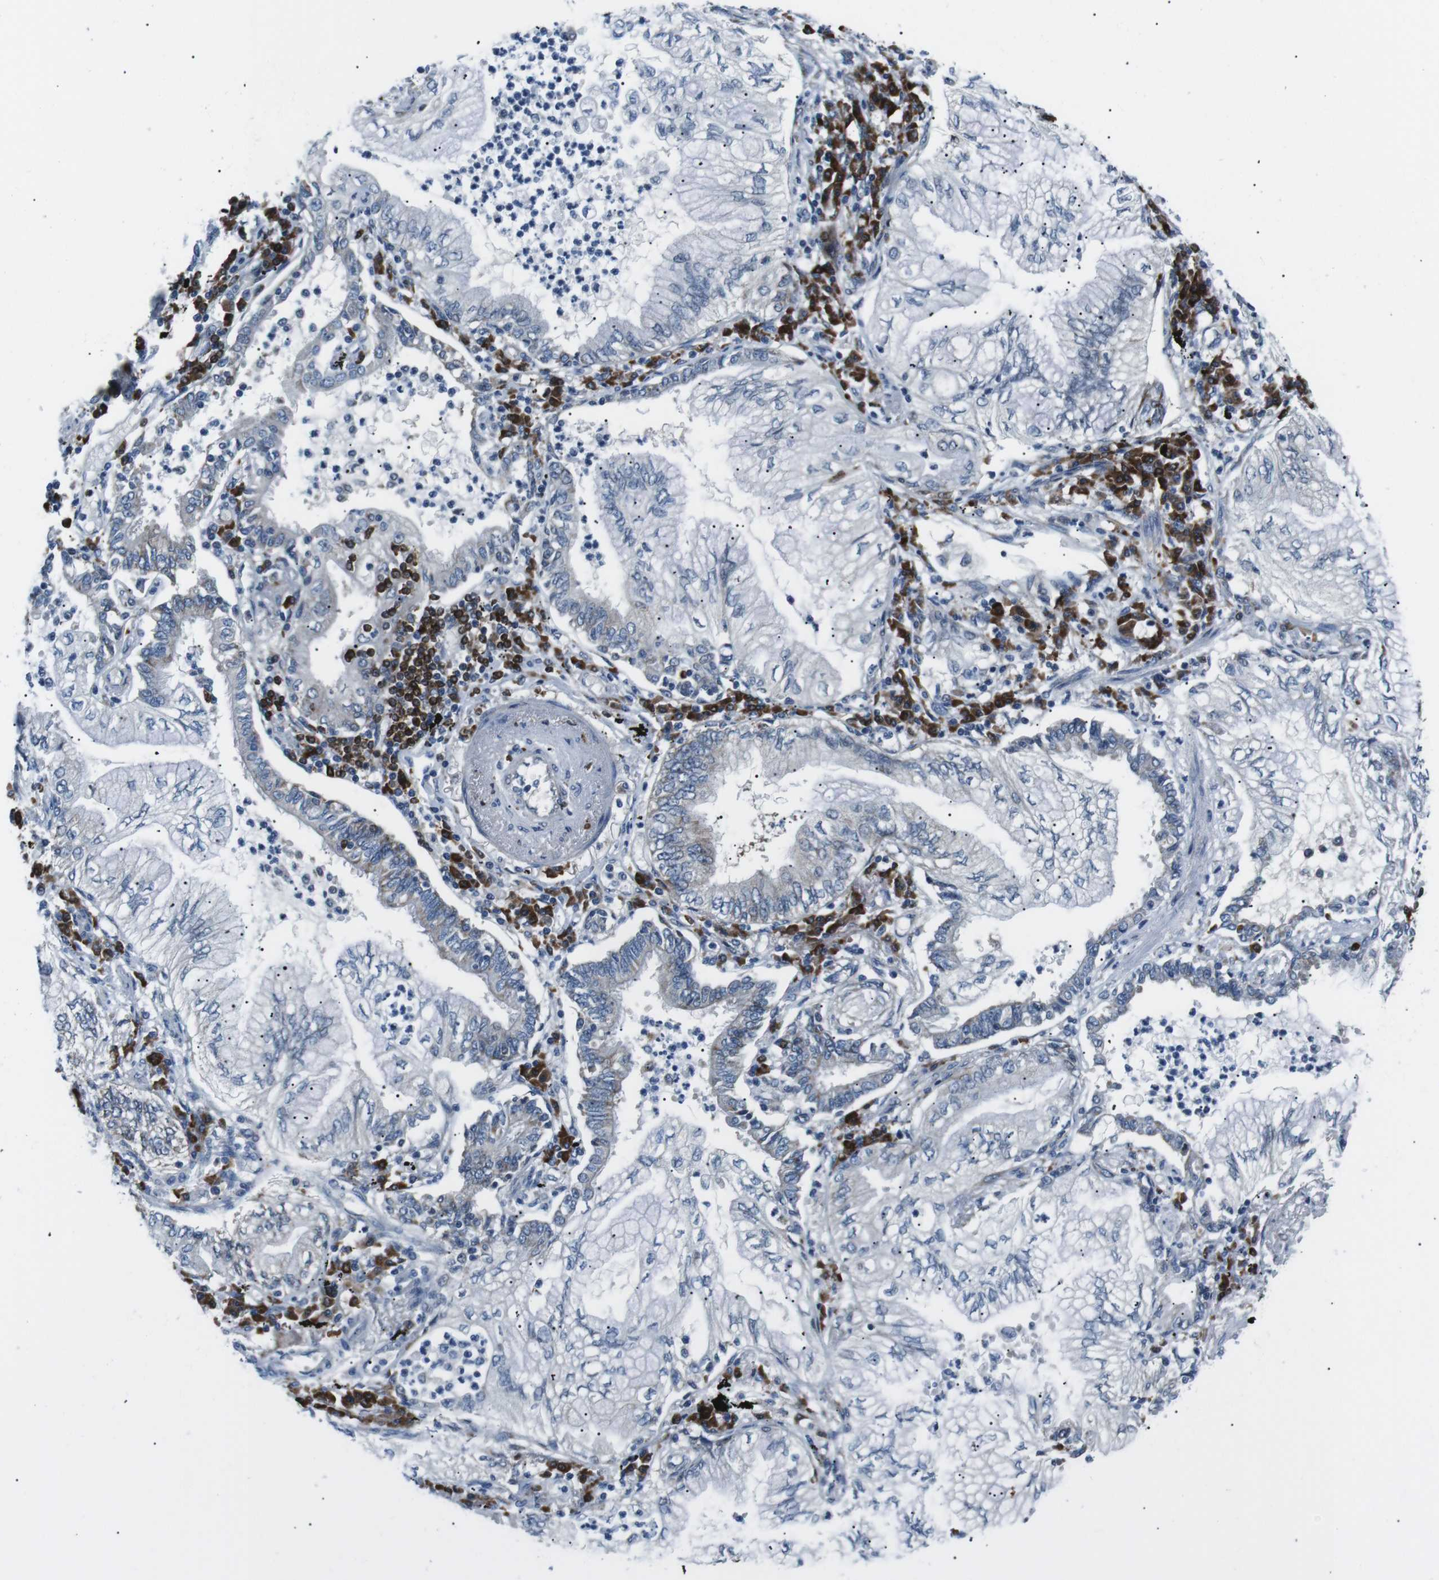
{"staining": {"intensity": "negative", "quantity": "none", "location": "none"}, "tissue": "lung cancer", "cell_type": "Tumor cells", "image_type": "cancer", "snomed": [{"axis": "morphology", "description": "Normal tissue, NOS"}, {"axis": "morphology", "description": "Adenocarcinoma, NOS"}, {"axis": "topography", "description": "Bronchus"}, {"axis": "topography", "description": "Lung"}], "caption": "Immunohistochemical staining of human lung cancer demonstrates no significant positivity in tumor cells.", "gene": "BLNK", "patient": {"sex": "female", "age": 70}}